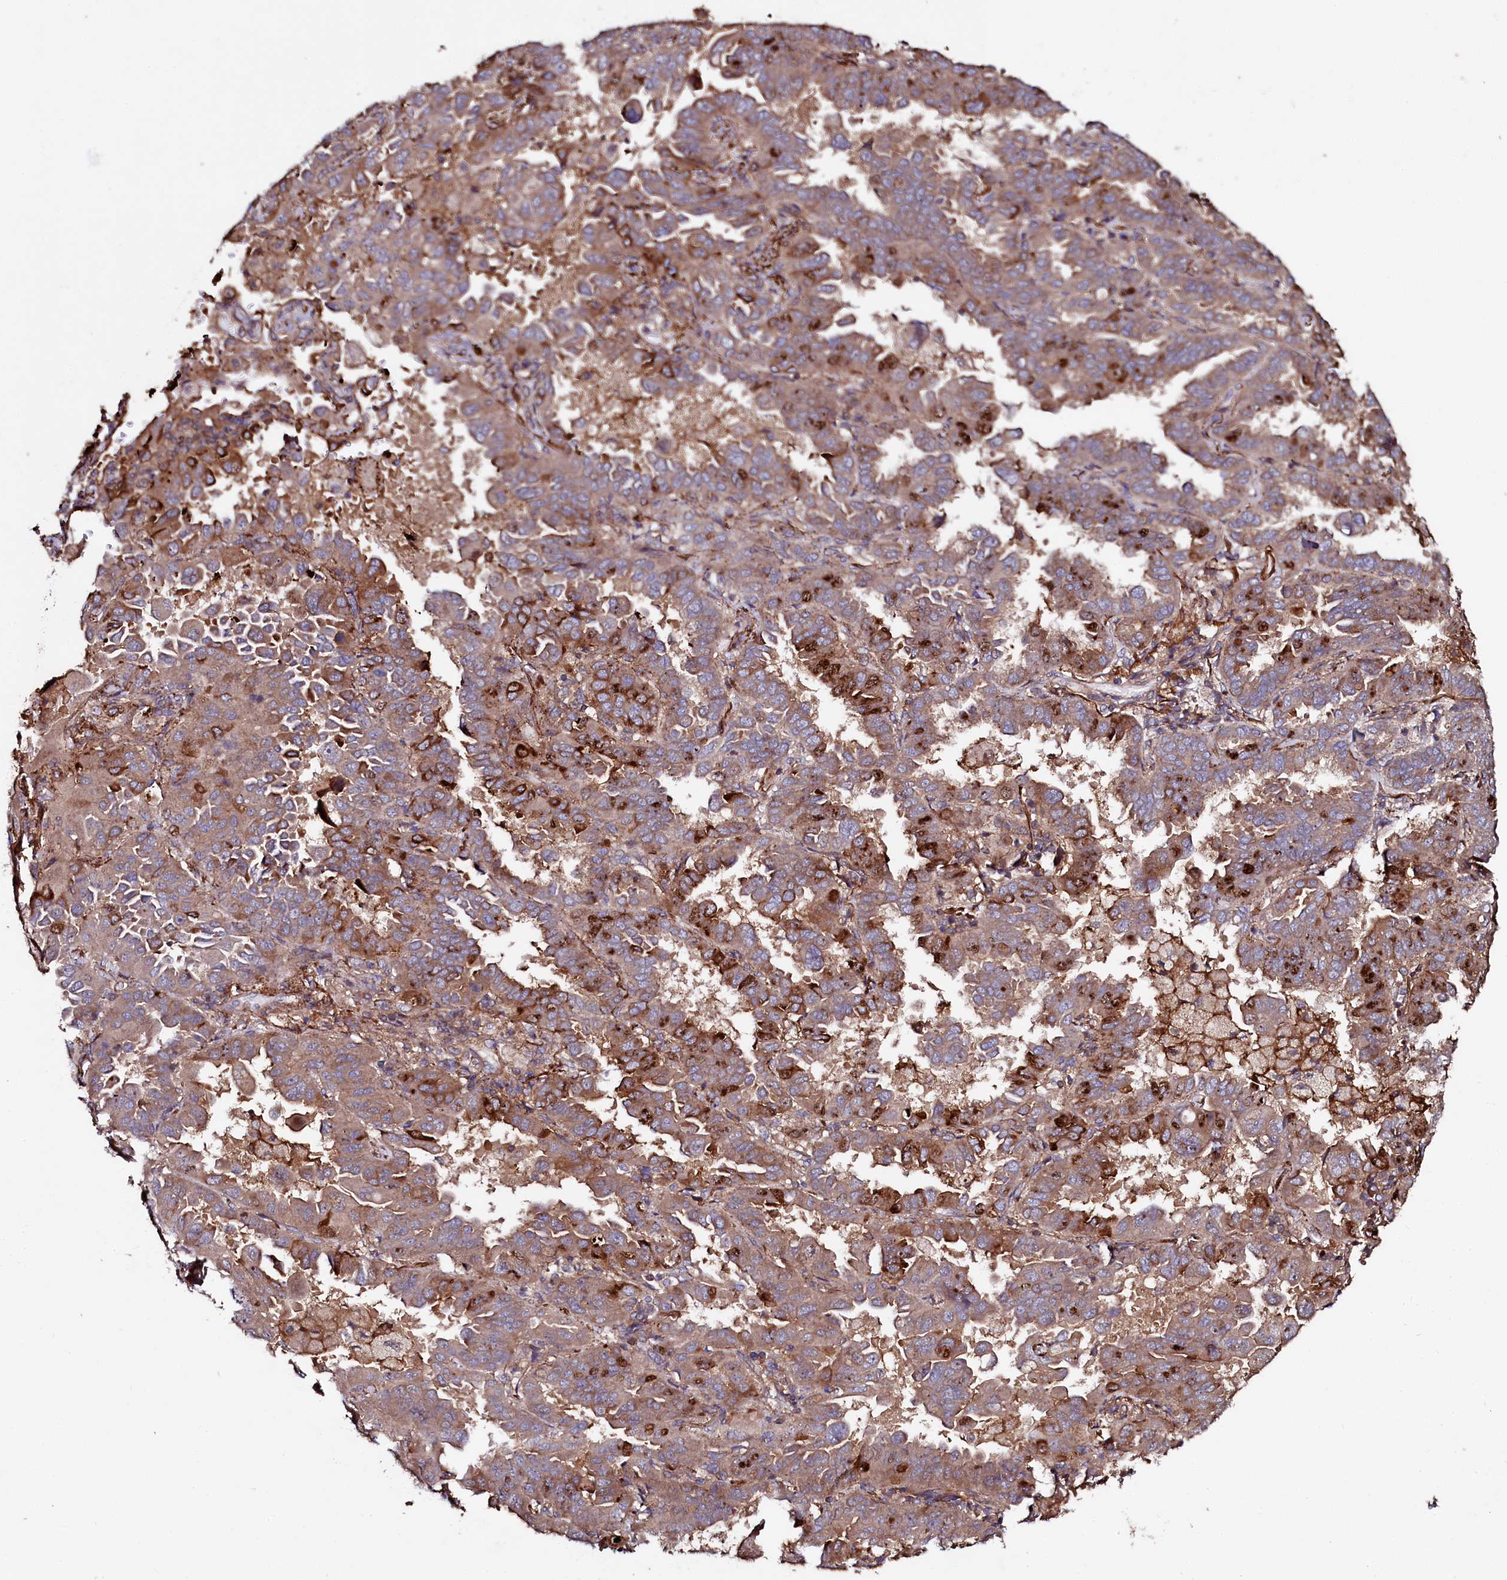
{"staining": {"intensity": "moderate", "quantity": "25%-75%", "location": "cytoplasmic/membranous"}, "tissue": "lung cancer", "cell_type": "Tumor cells", "image_type": "cancer", "snomed": [{"axis": "morphology", "description": "Adenocarcinoma, NOS"}, {"axis": "topography", "description": "Lung"}], "caption": "A high-resolution histopathology image shows immunohistochemistry (IHC) staining of adenocarcinoma (lung), which reveals moderate cytoplasmic/membranous expression in approximately 25%-75% of tumor cells.", "gene": "USPL1", "patient": {"sex": "male", "age": 64}}